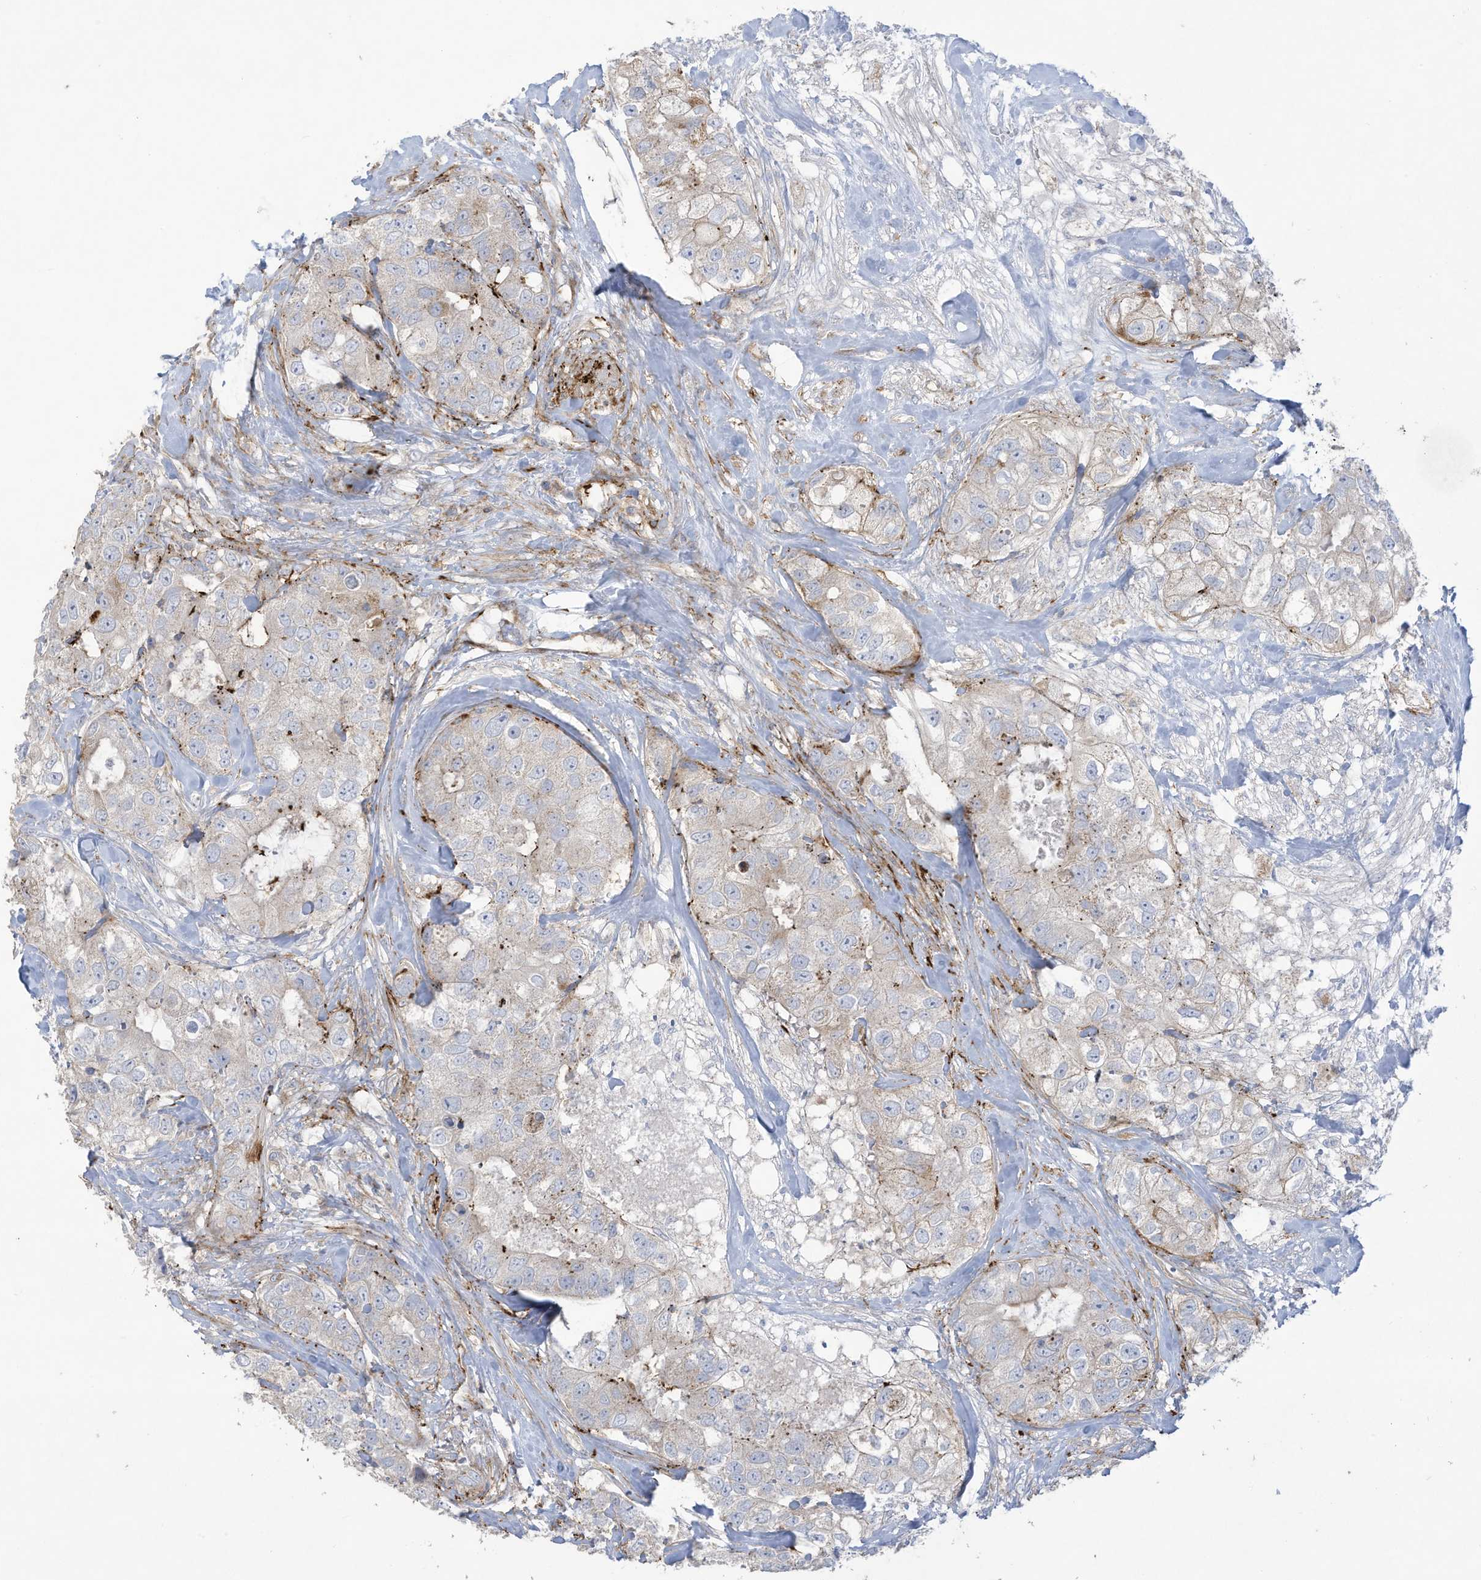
{"staining": {"intensity": "negative", "quantity": "none", "location": "none"}, "tissue": "breast cancer", "cell_type": "Tumor cells", "image_type": "cancer", "snomed": [{"axis": "morphology", "description": "Duct carcinoma"}, {"axis": "topography", "description": "Breast"}], "caption": "A micrograph of human intraductal carcinoma (breast) is negative for staining in tumor cells. Nuclei are stained in blue.", "gene": "THNSL2", "patient": {"sex": "female", "age": 62}}